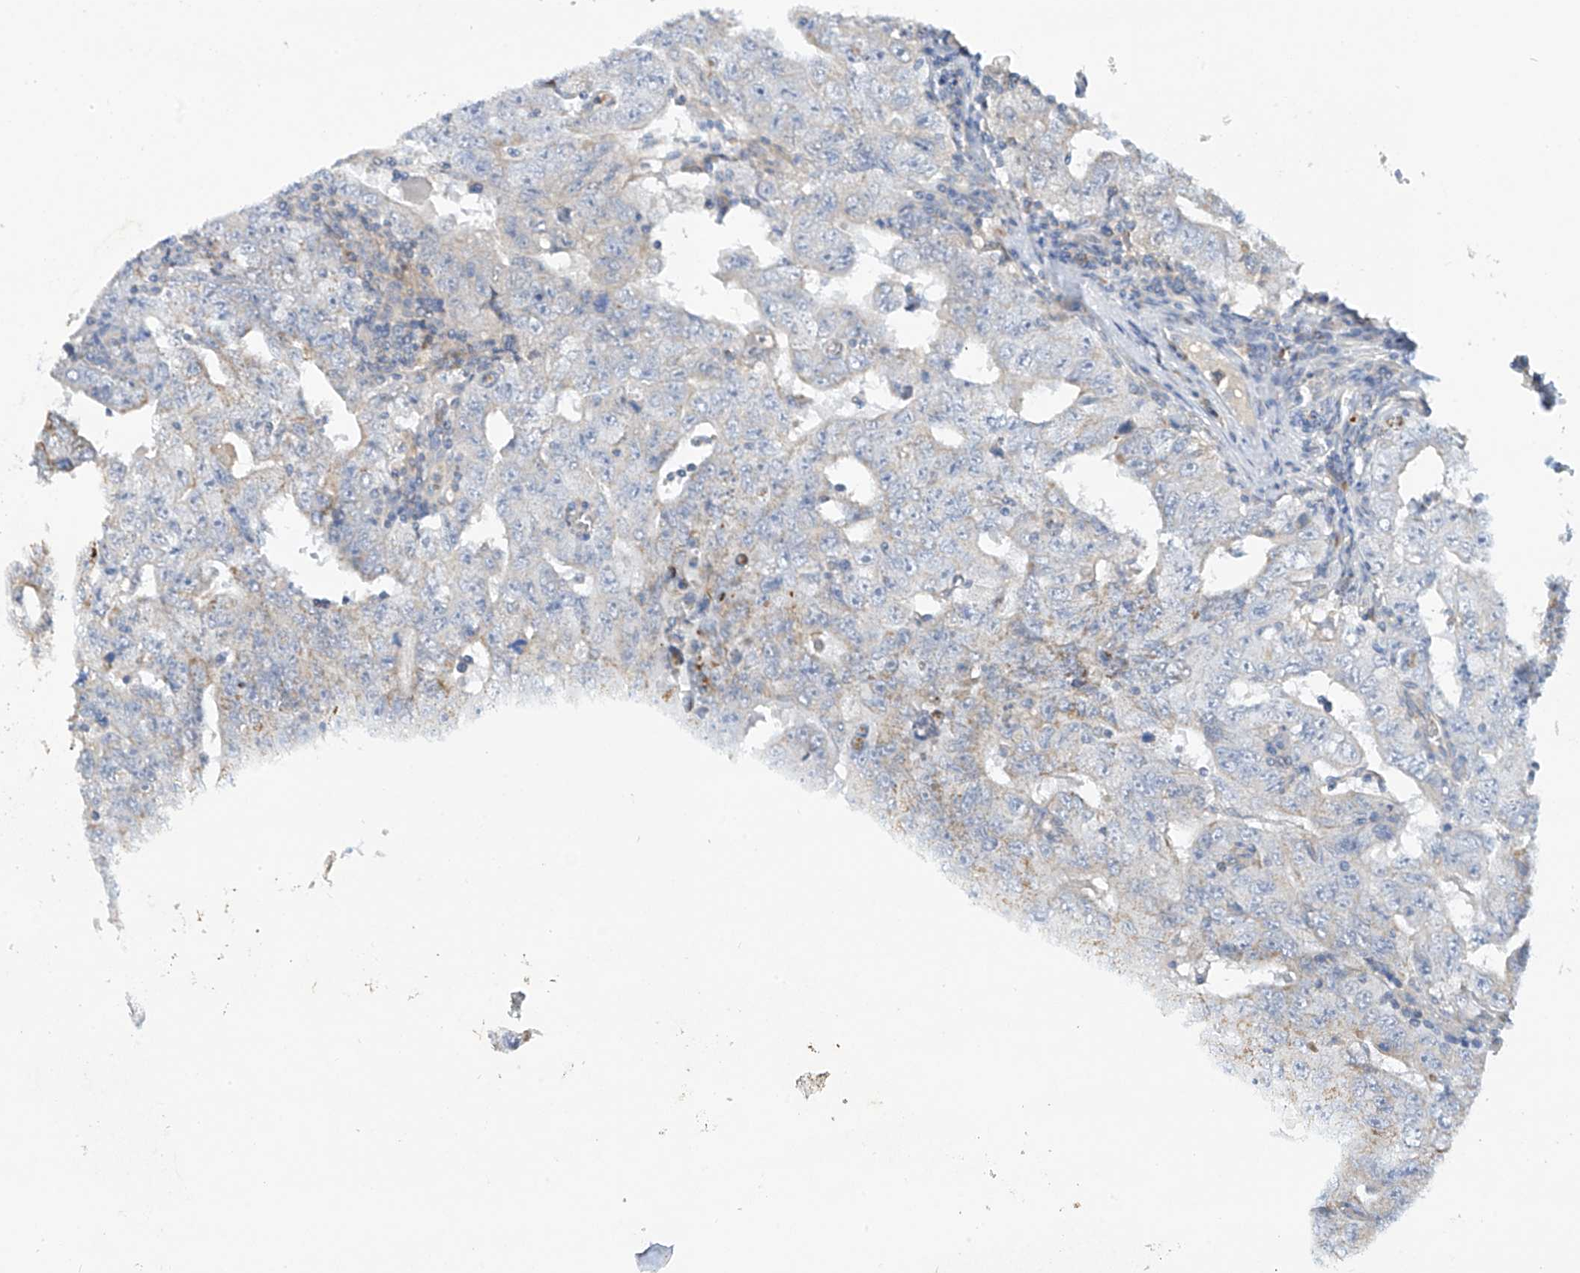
{"staining": {"intensity": "negative", "quantity": "none", "location": "none"}, "tissue": "testis cancer", "cell_type": "Tumor cells", "image_type": "cancer", "snomed": [{"axis": "morphology", "description": "Carcinoma, Embryonal, NOS"}, {"axis": "topography", "description": "Testis"}], "caption": "A histopathology image of testis cancer (embryonal carcinoma) stained for a protein displays no brown staining in tumor cells.", "gene": "METTL18", "patient": {"sex": "male", "age": 26}}